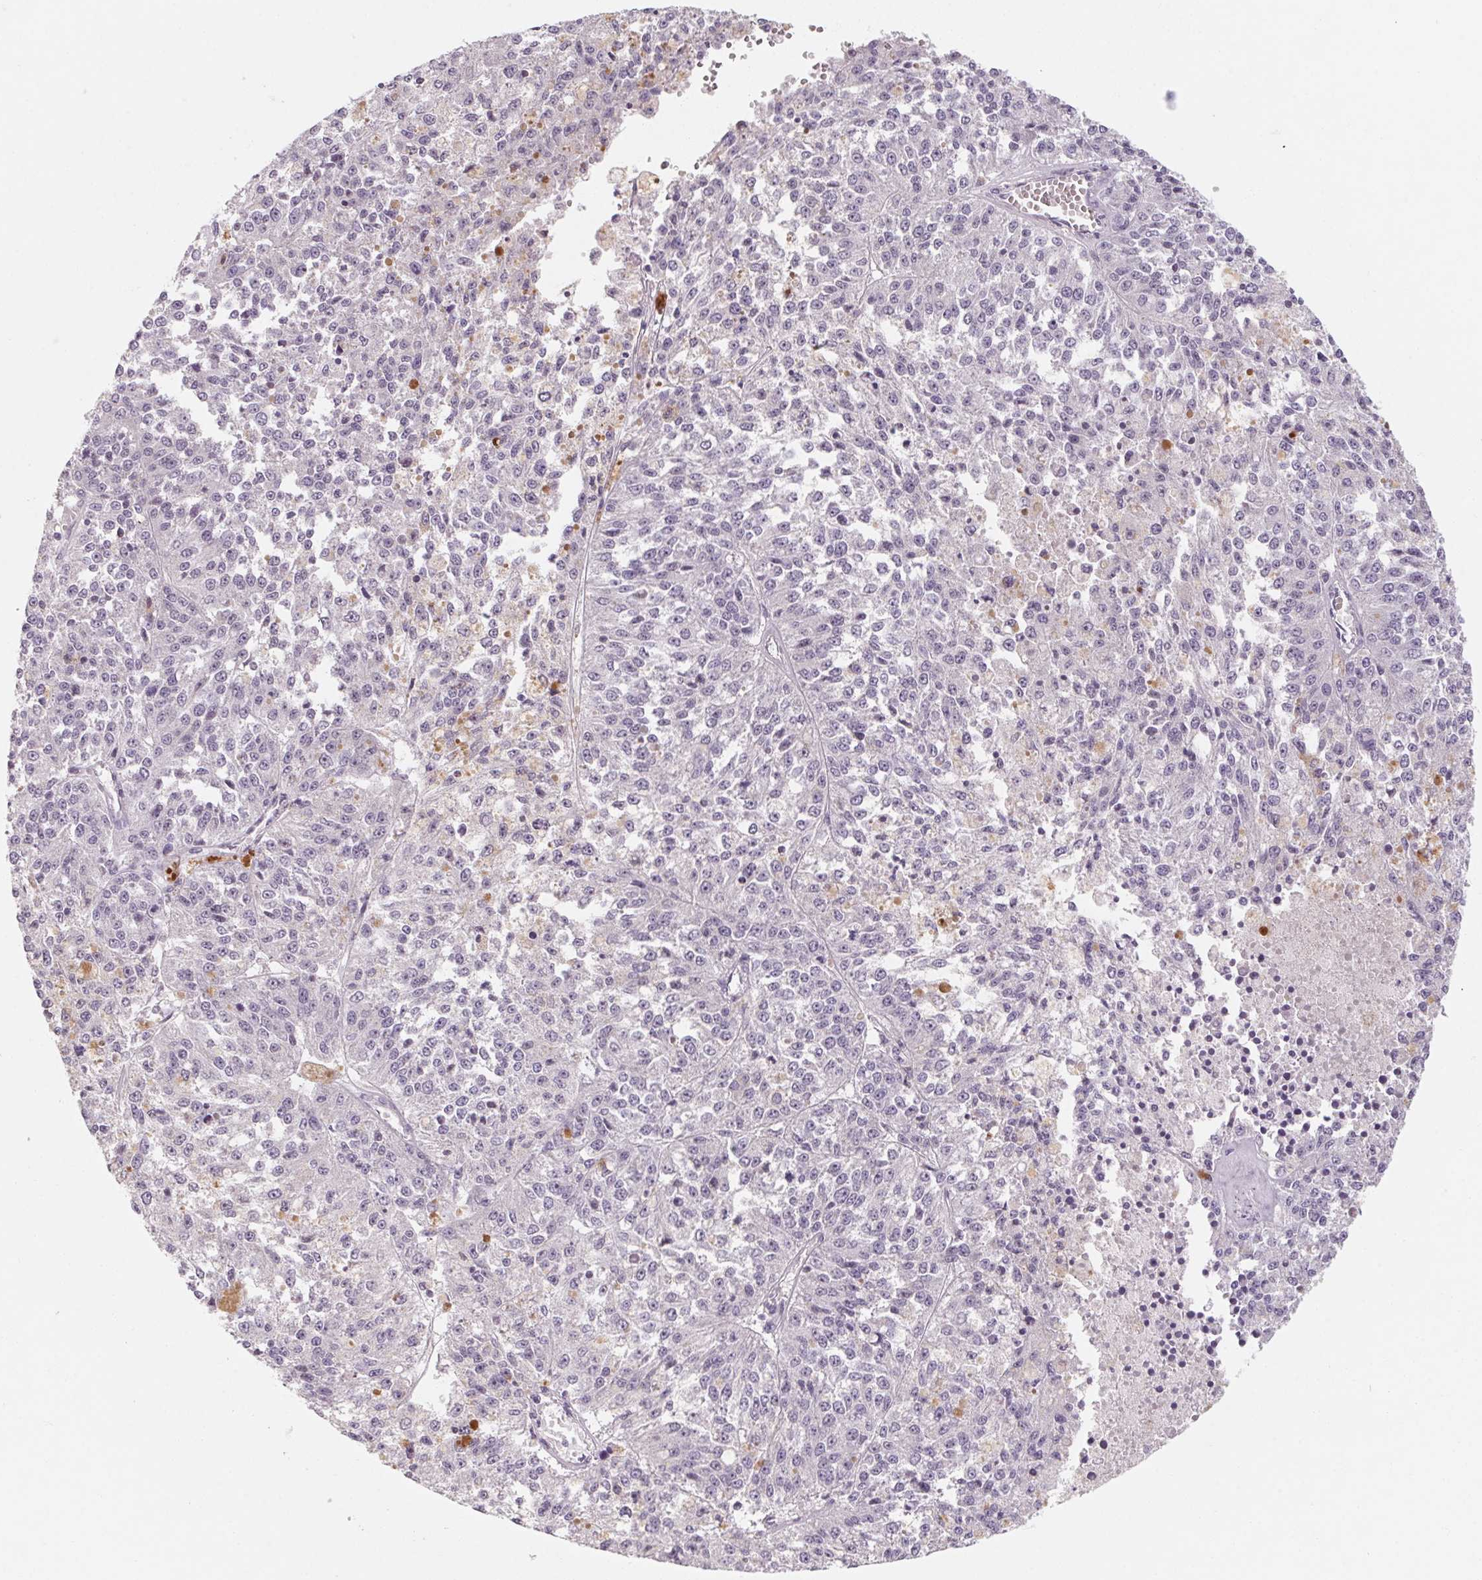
{"staining": {"intensity": "negative", "quantity": "none", "location": "none"}, "tissue": "melanoma", "cell_type": "Tumor cells", "image_type": "cancer", "snomed": [{"axis": "morphology", "description": "Malignant melanoma, Metastatic site"}, {"axis": "topography", "description": "Lymph node"}], "caption": "IHC histopathology image of melanoma stained for a protein (brown), which shows no expression in tumor cells.", "gene": "CAPZA3", "patient": {"sex": "female", "age": 64}}